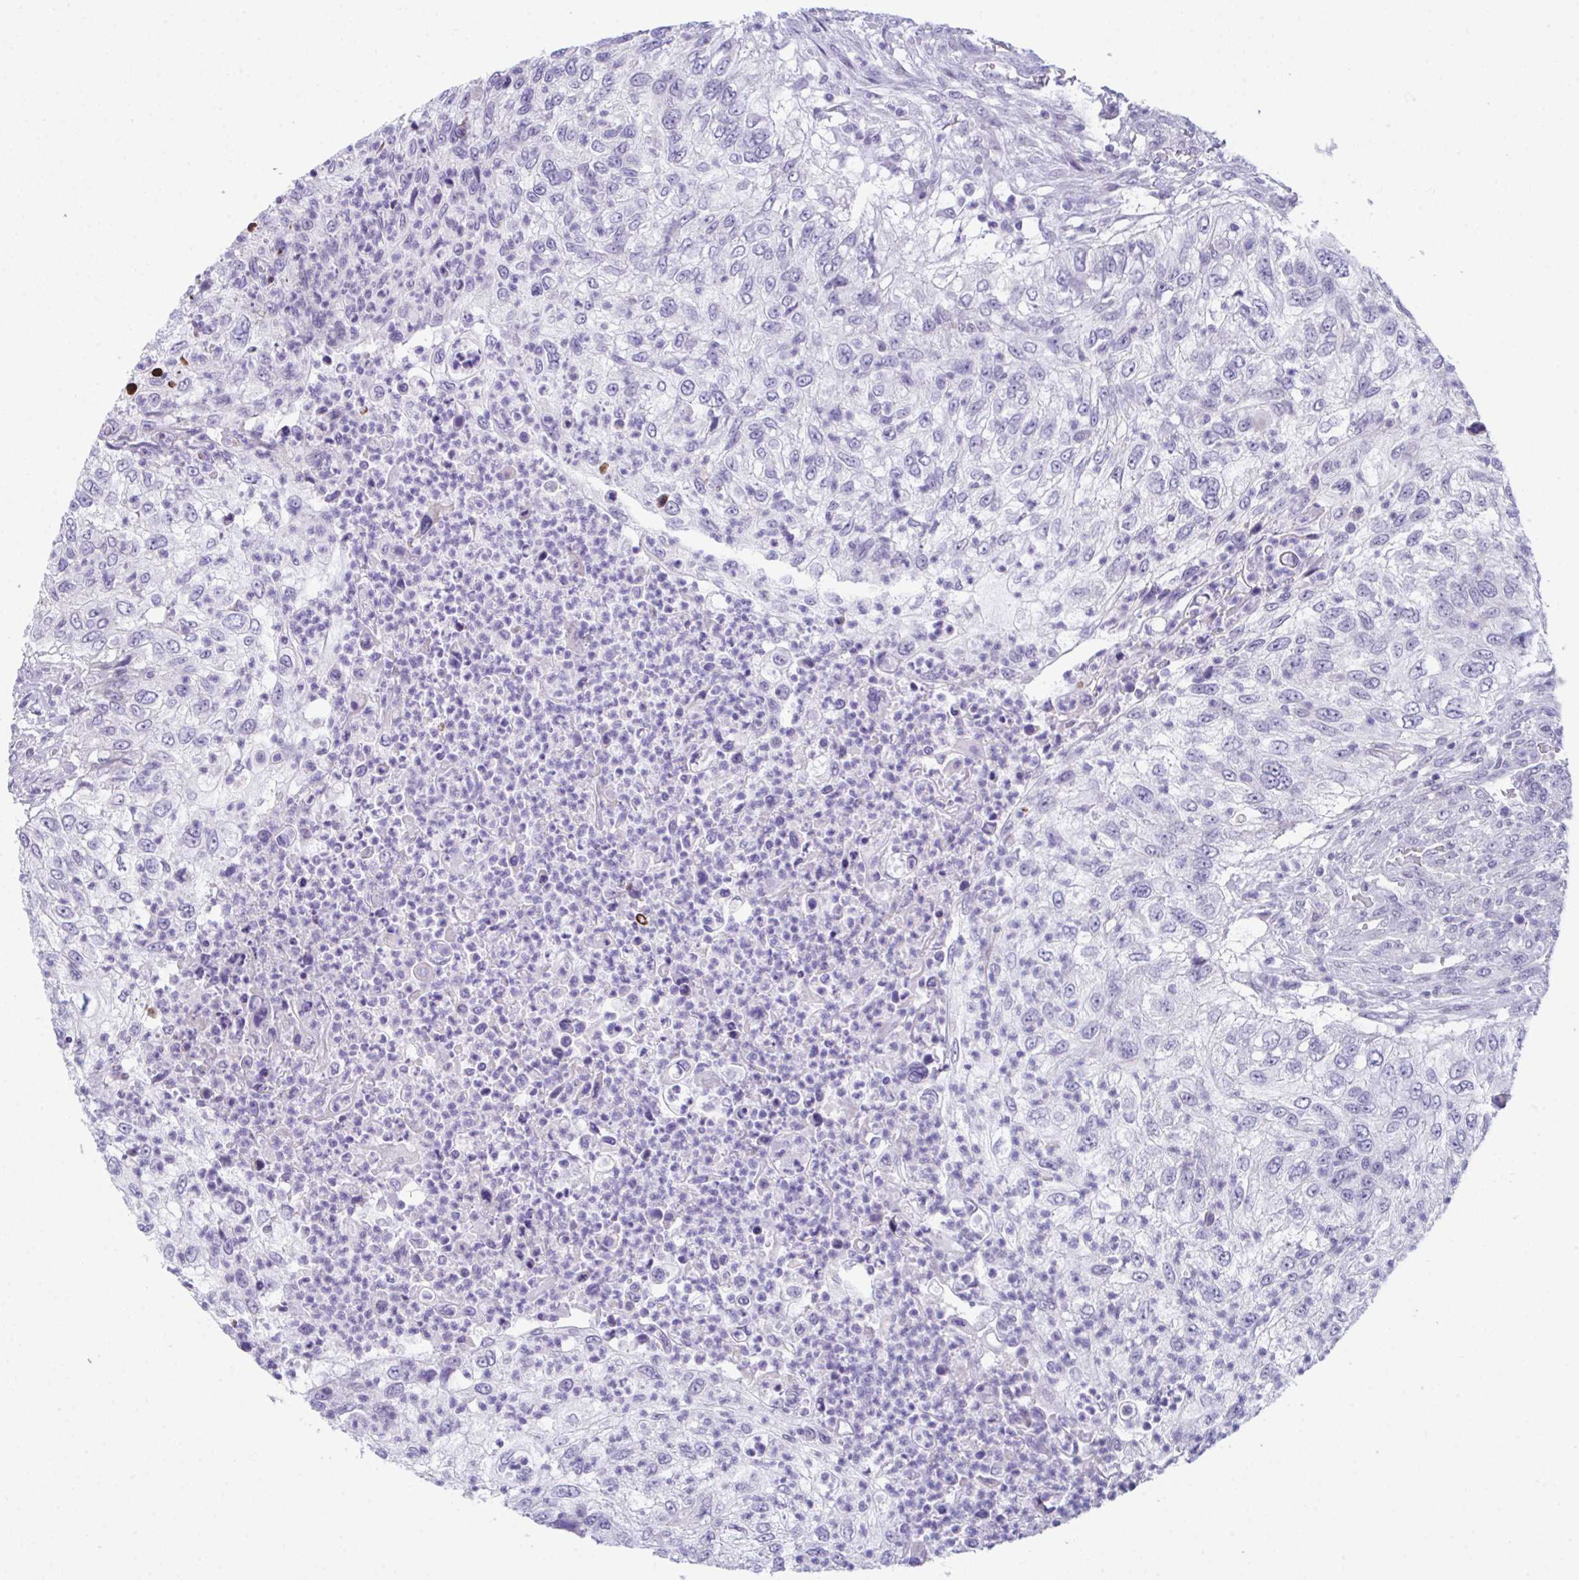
{"staining": {"intensity": "negative", "quantity": "none", "location": "none"}, "tissue": "urothelial cancer", "cell_type": "Tumor cells", "image_type": "cancer", "snomed": [{"axis": "morphology", "description": "Urothelial carcinoma, High grade"}, {"axis": "topography", "description": "Urinary bladder"}], "caption": "Urothelial cancer was stained to show a protein in brown. There is no significant positivity in tumor cells.", "gene": "ATP6V0D2", "patient": {"sex": "female", "age": 60}}